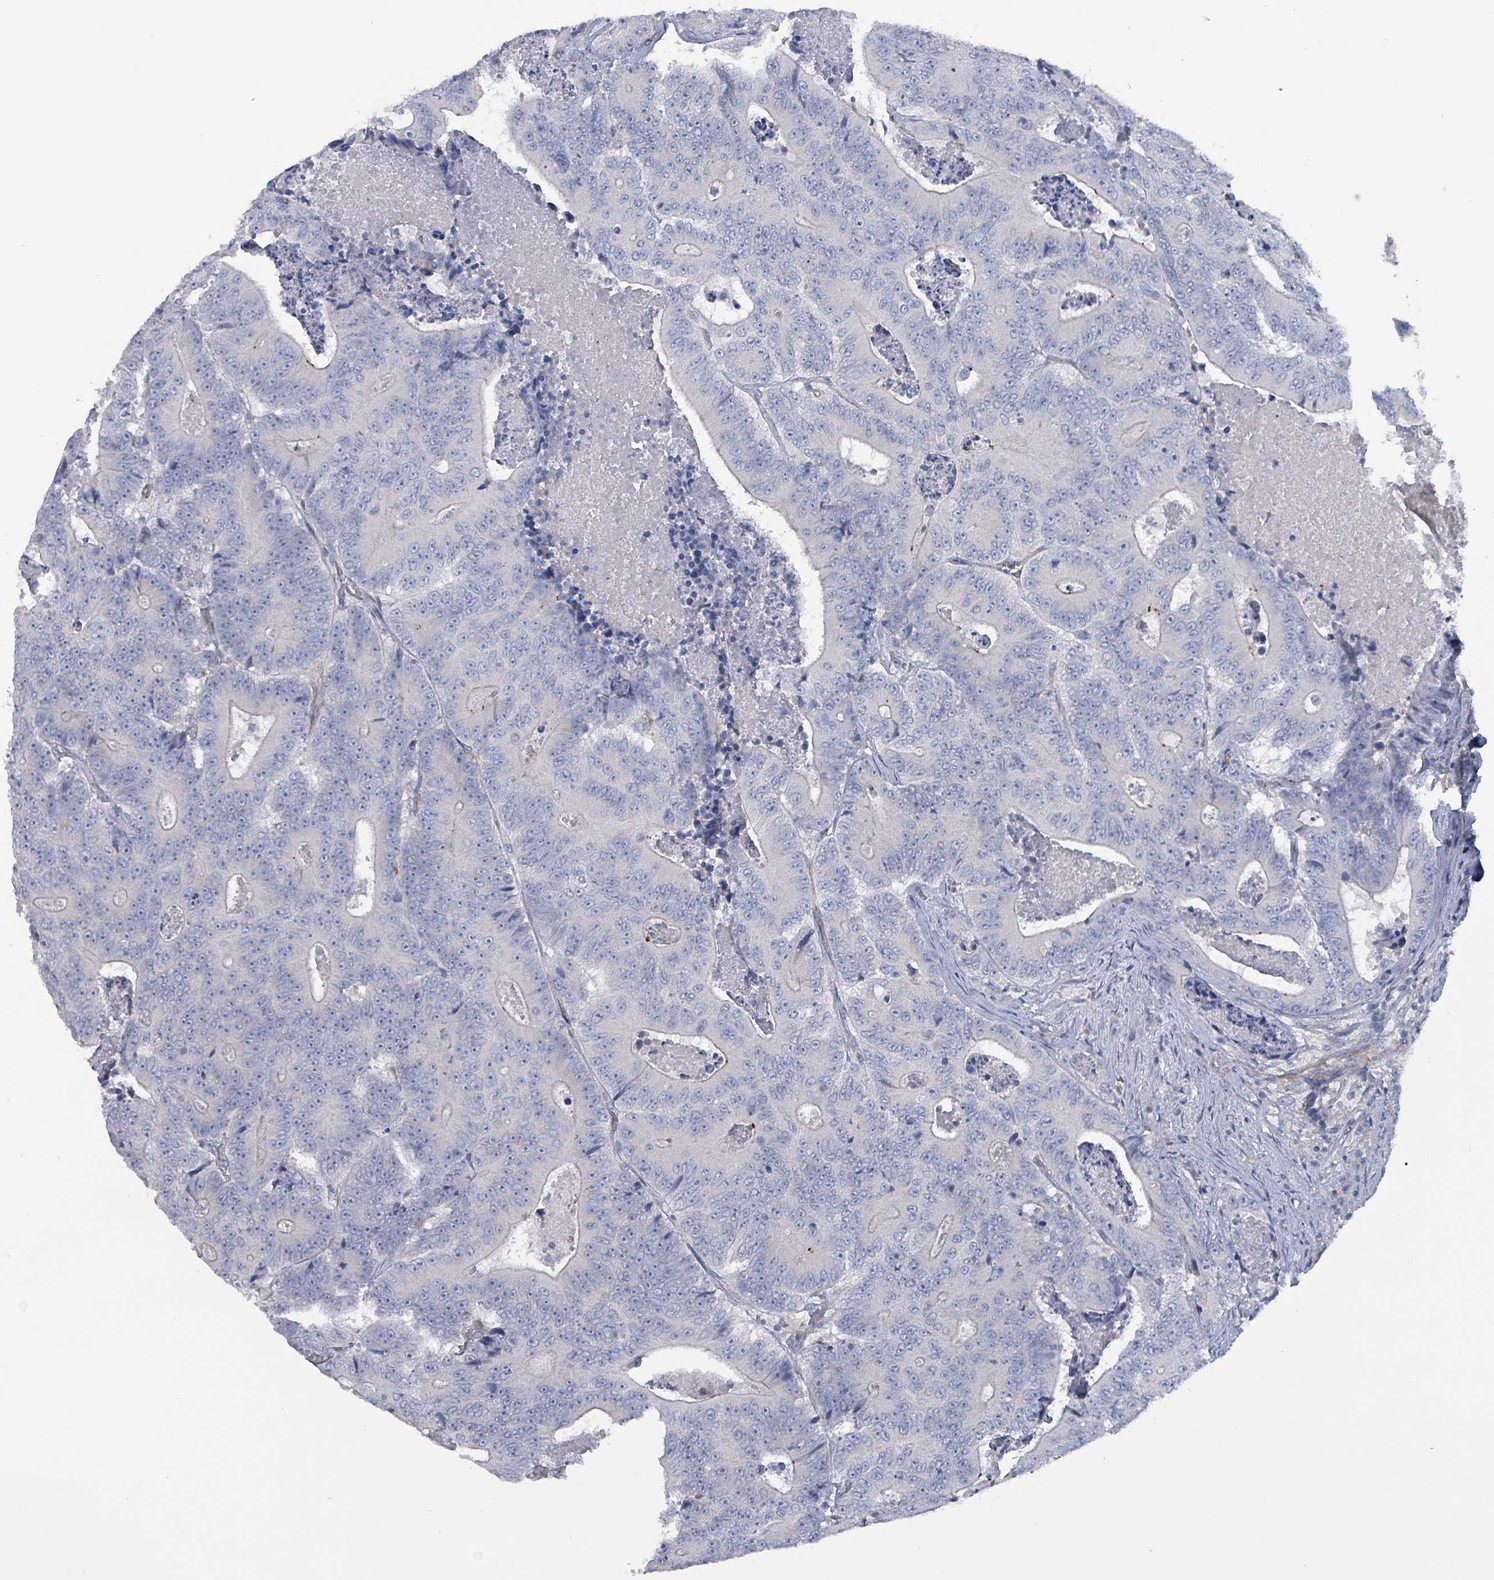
{"staining": {"intensity": "negative", "quantity": "none", "location": "none"}, "tissue": "colorectal cancer", "cell_type": "Tumor cells", "image_type": "cancer", "snomed": [{"axis": "morphology", "description": "Adenocarcinoma, NOS"}, {"axis": "topography", "description": "Colon"}], "caption": "High power microscopy histopathology image of an IHC image of colorectal cancer (adenocarcinoma), revealing no significant positivity in tumor cells.", "gene": "TAAR5", "patient": {"sex": "male", "age": 83}}